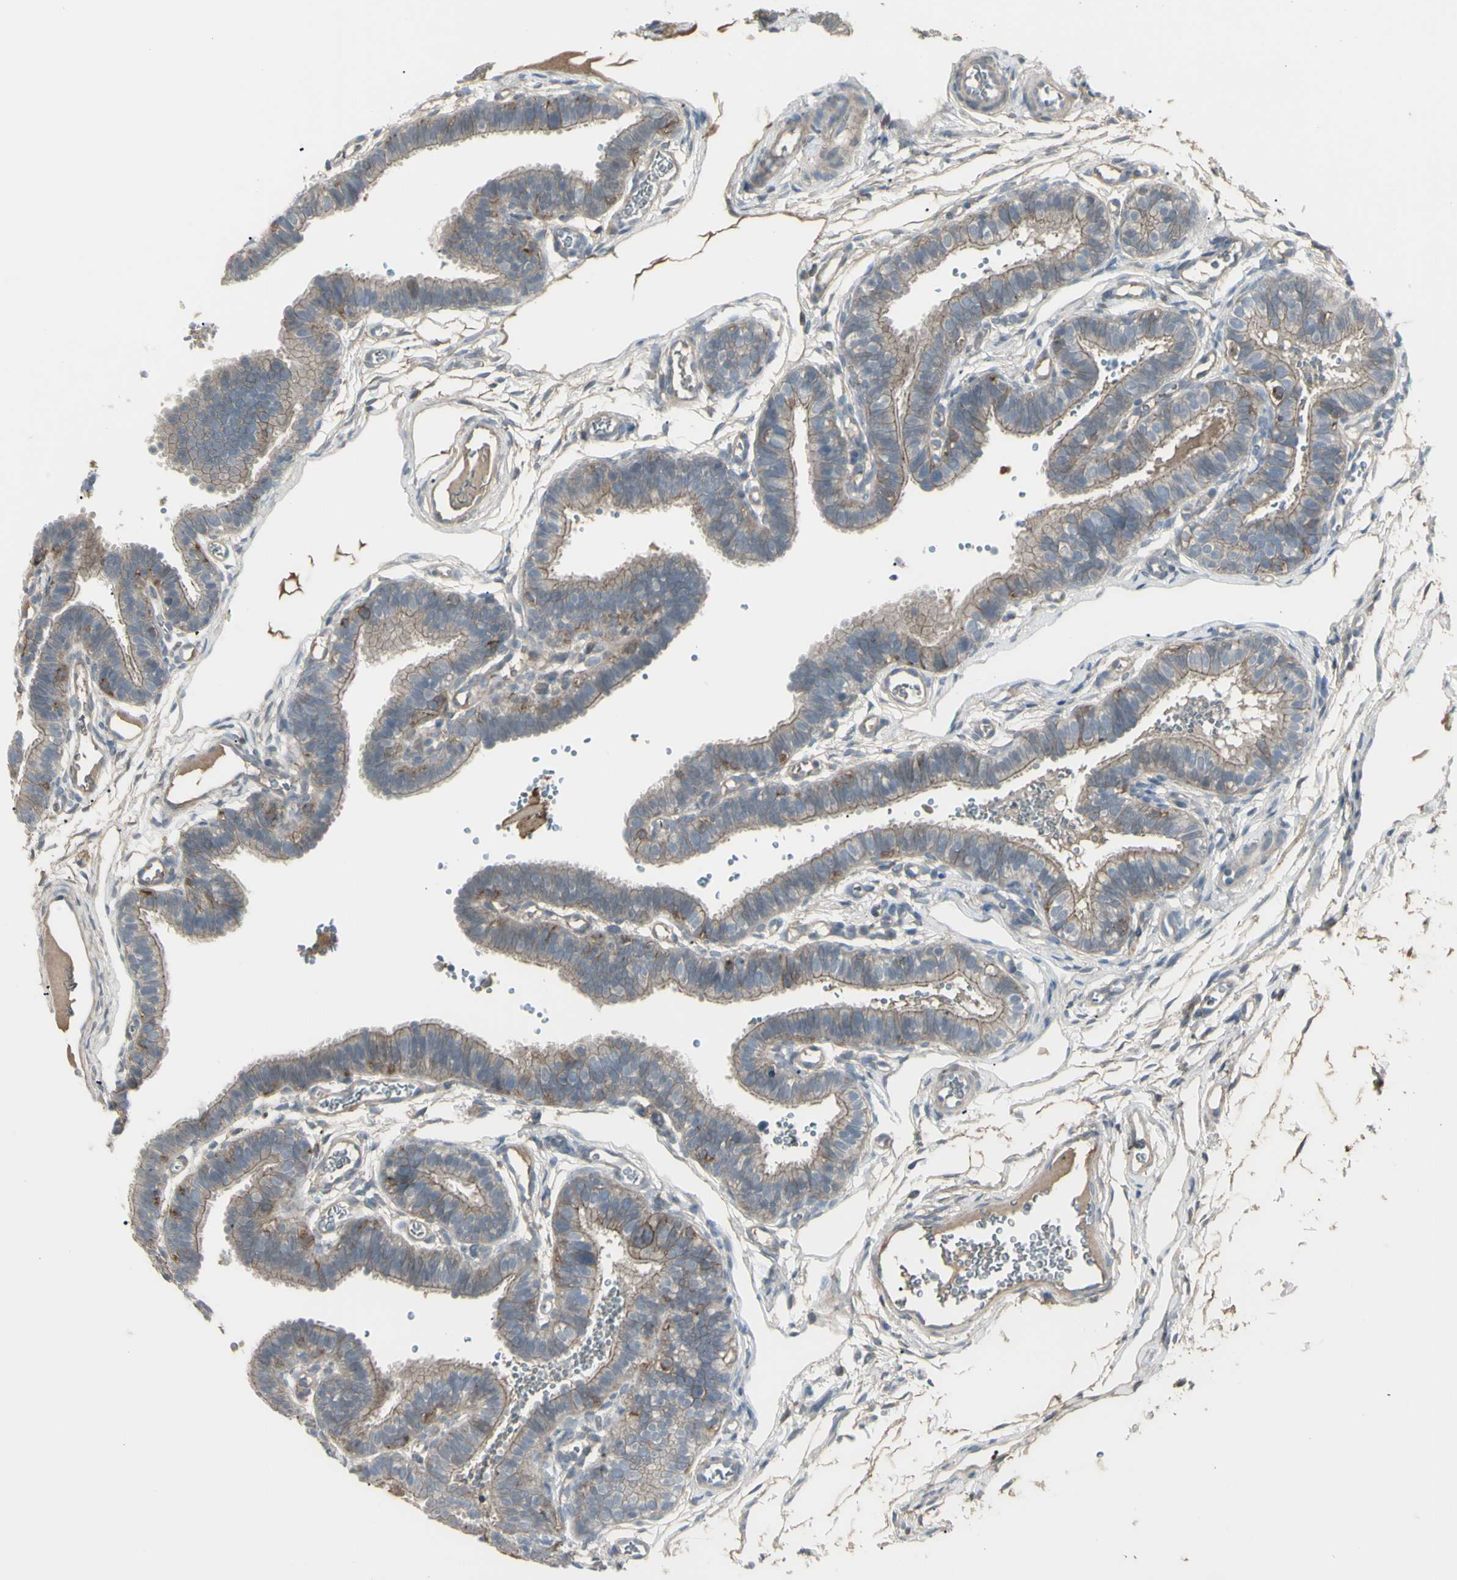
{"staining": {"intensity": "weak", "quantity": ">75%", "location": "cytoplasmic/membranous"}, "tissue": "fallopian tube", "cell_type": "Glandular cells", "image_type": "normal", "snomed": [{"axis": "morphology", "description": "Normal tissue, NOS"}, {"axis": "topography", "description": "Fallopian tube"}, {"axis": "topography", "description": "Placenta"}], "caption": "Normal fallopian tube exhibits weak cytoplasmic/membranous expression in about >75% of glandular cells, visualized by immunohistochemistry. (DAB IHC with brightfield microscopy, high magnification).", "gene": "CD276", "patient": {"sex": "female", "age": 34}}